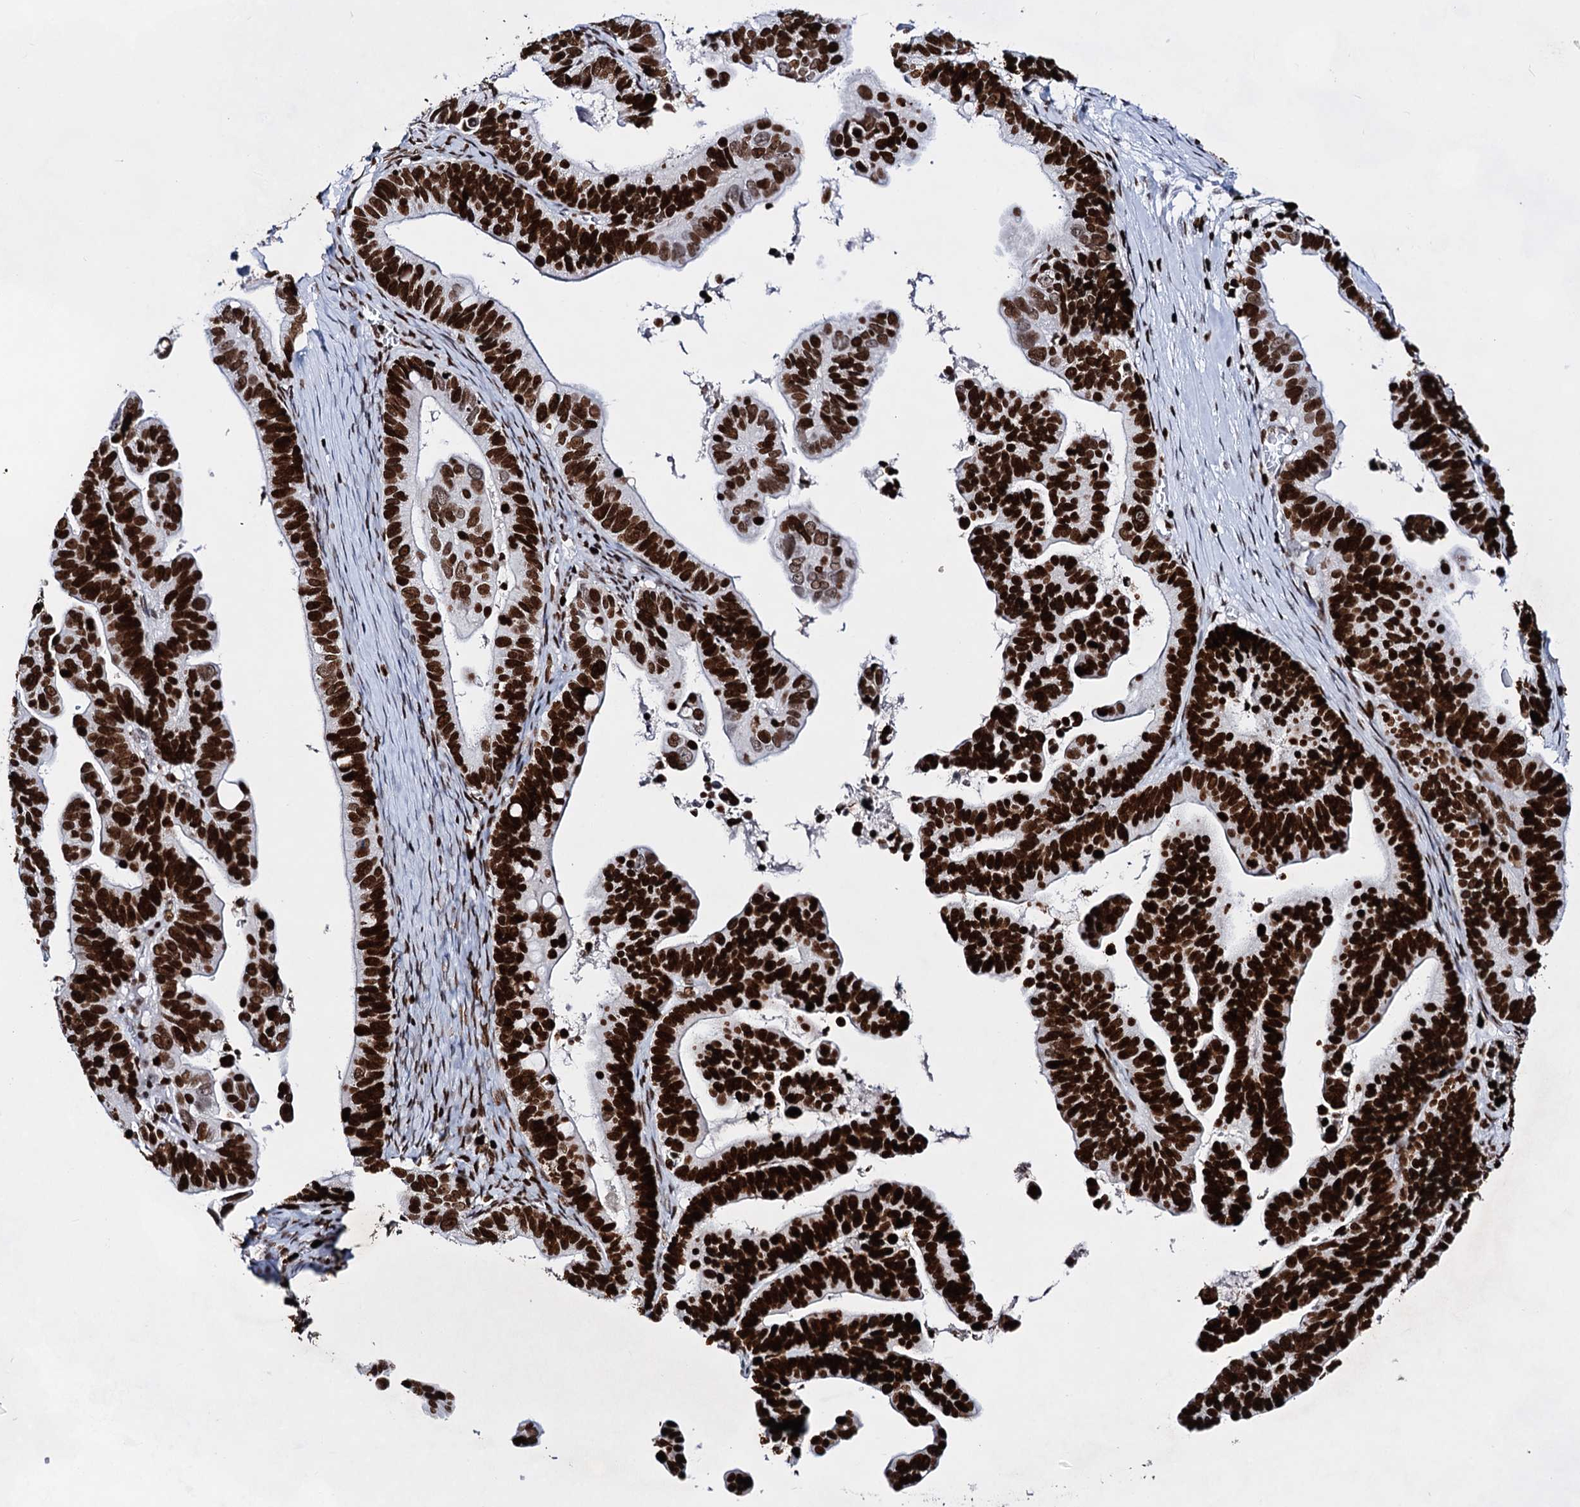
{"staining": {"intensity": "strong", "quantity": ">75%", "location": "nuclear"}, "tissue": "ovarian cancer", "cell_type": "Tumor cells", "image_type": "cancer", "snomed": [{"axis": "morphology", "description": "Cystadenocarcinoma, serous, NOS"}, {"axis": "topography", "description": "Ovary"}], "caption": "High-magnification brightfield microscopy of serous cystadenocarcinoma (ovarian) stained with DAB (3,3'-diaminobenzidine) (brown) and counterstained with hematoxylin (blue). tumor cells exhibit strong nuclear expression is seen in about>75% of cells.", "gene": "HMGB2", "patient": {"sex": "female", "age": 56}}